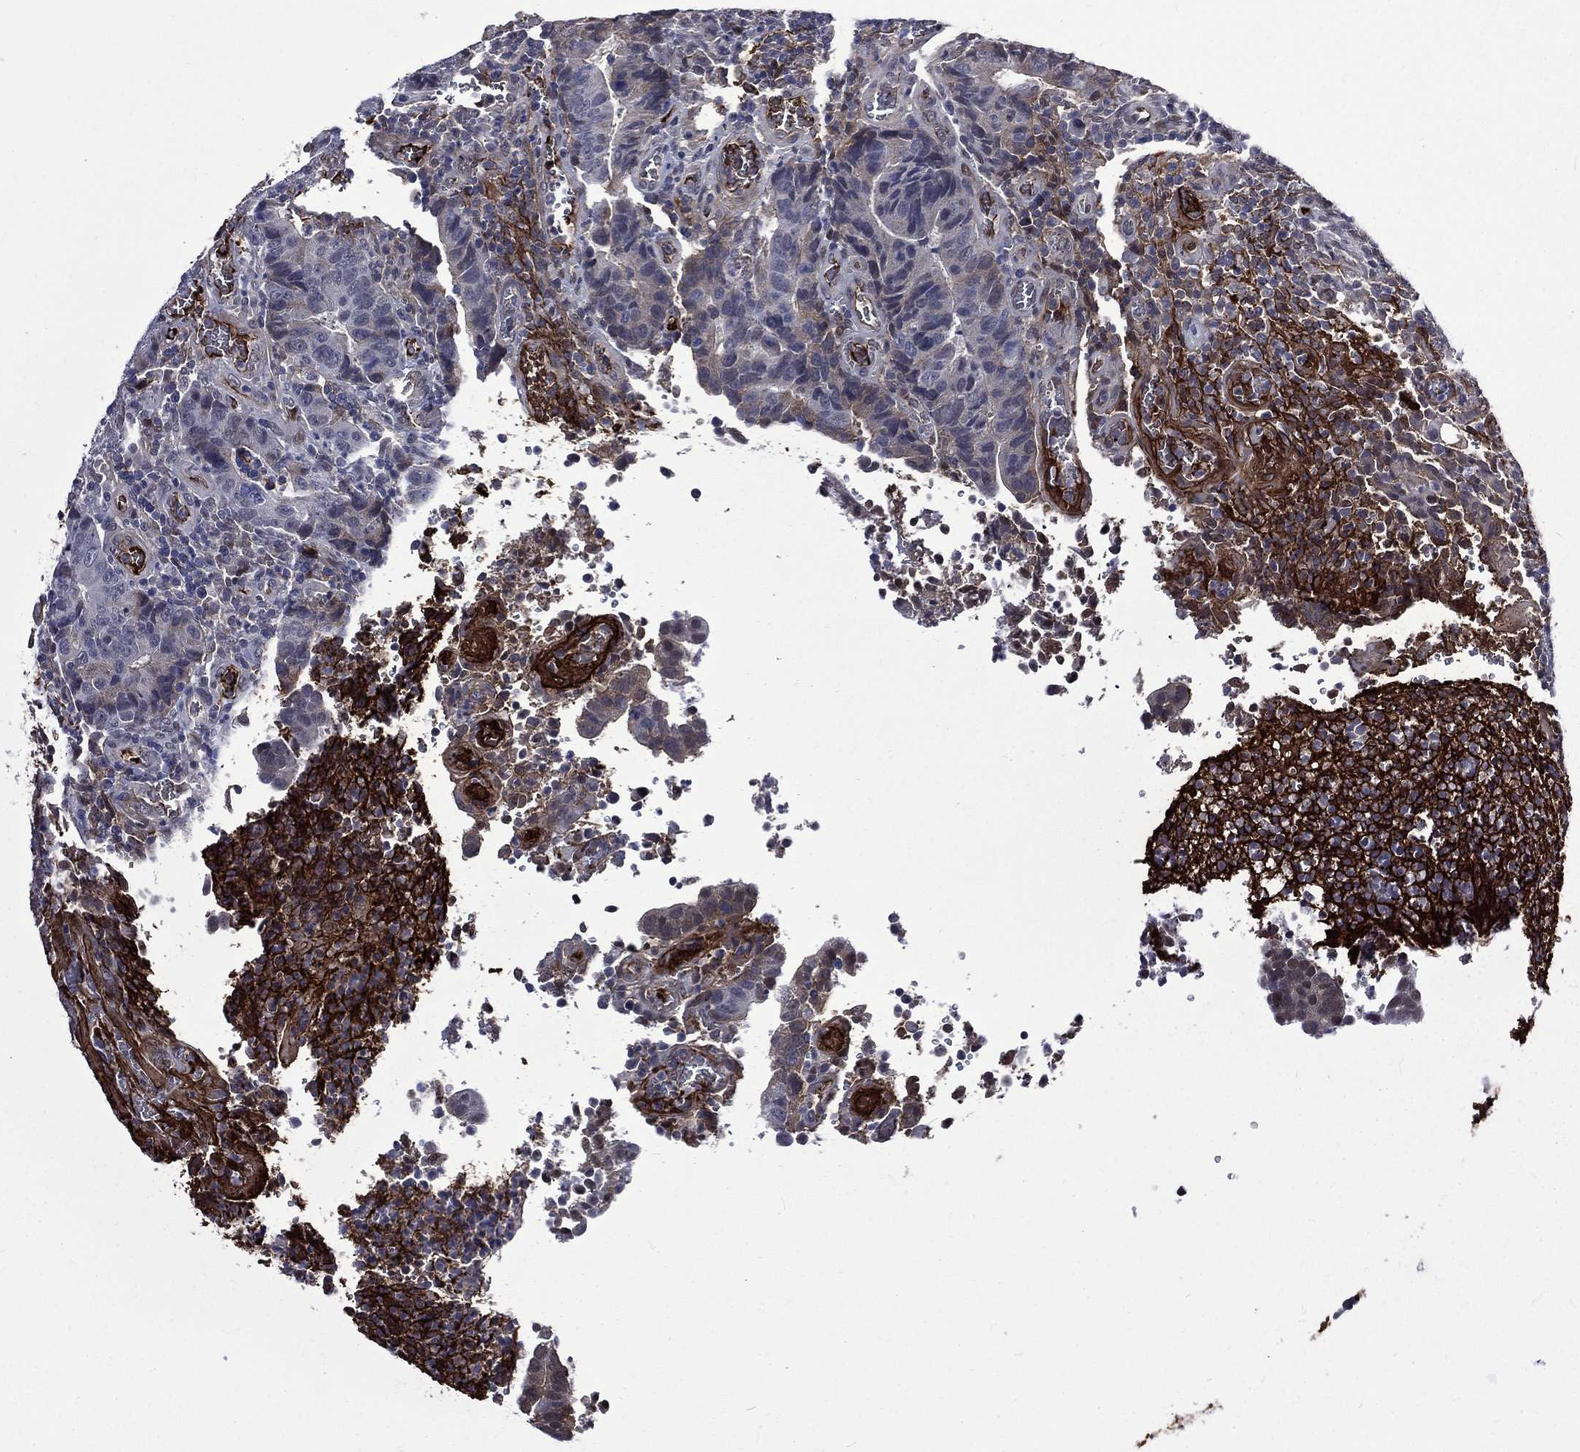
{"staining": {"intensity": "negative", "quantity": "none", "location": "none"}, "tissue": "colorectal cancer", "cell_type": "Tumor cells", "image_type": "cancer", "snomed": [{"axis": "morphology", "description": "Adenocarcinoma, NOS"}, {"axis": "topography", "description": "Colon"}], "caption": "High power microscopy photomicrograph of an immunohistochemistry (IHC) image of adenocarcinoma (colorectal), revealing no significant positivity in tumor cells.", "gene": "FGG", "patient": {"sex": "female", "age": 56}}